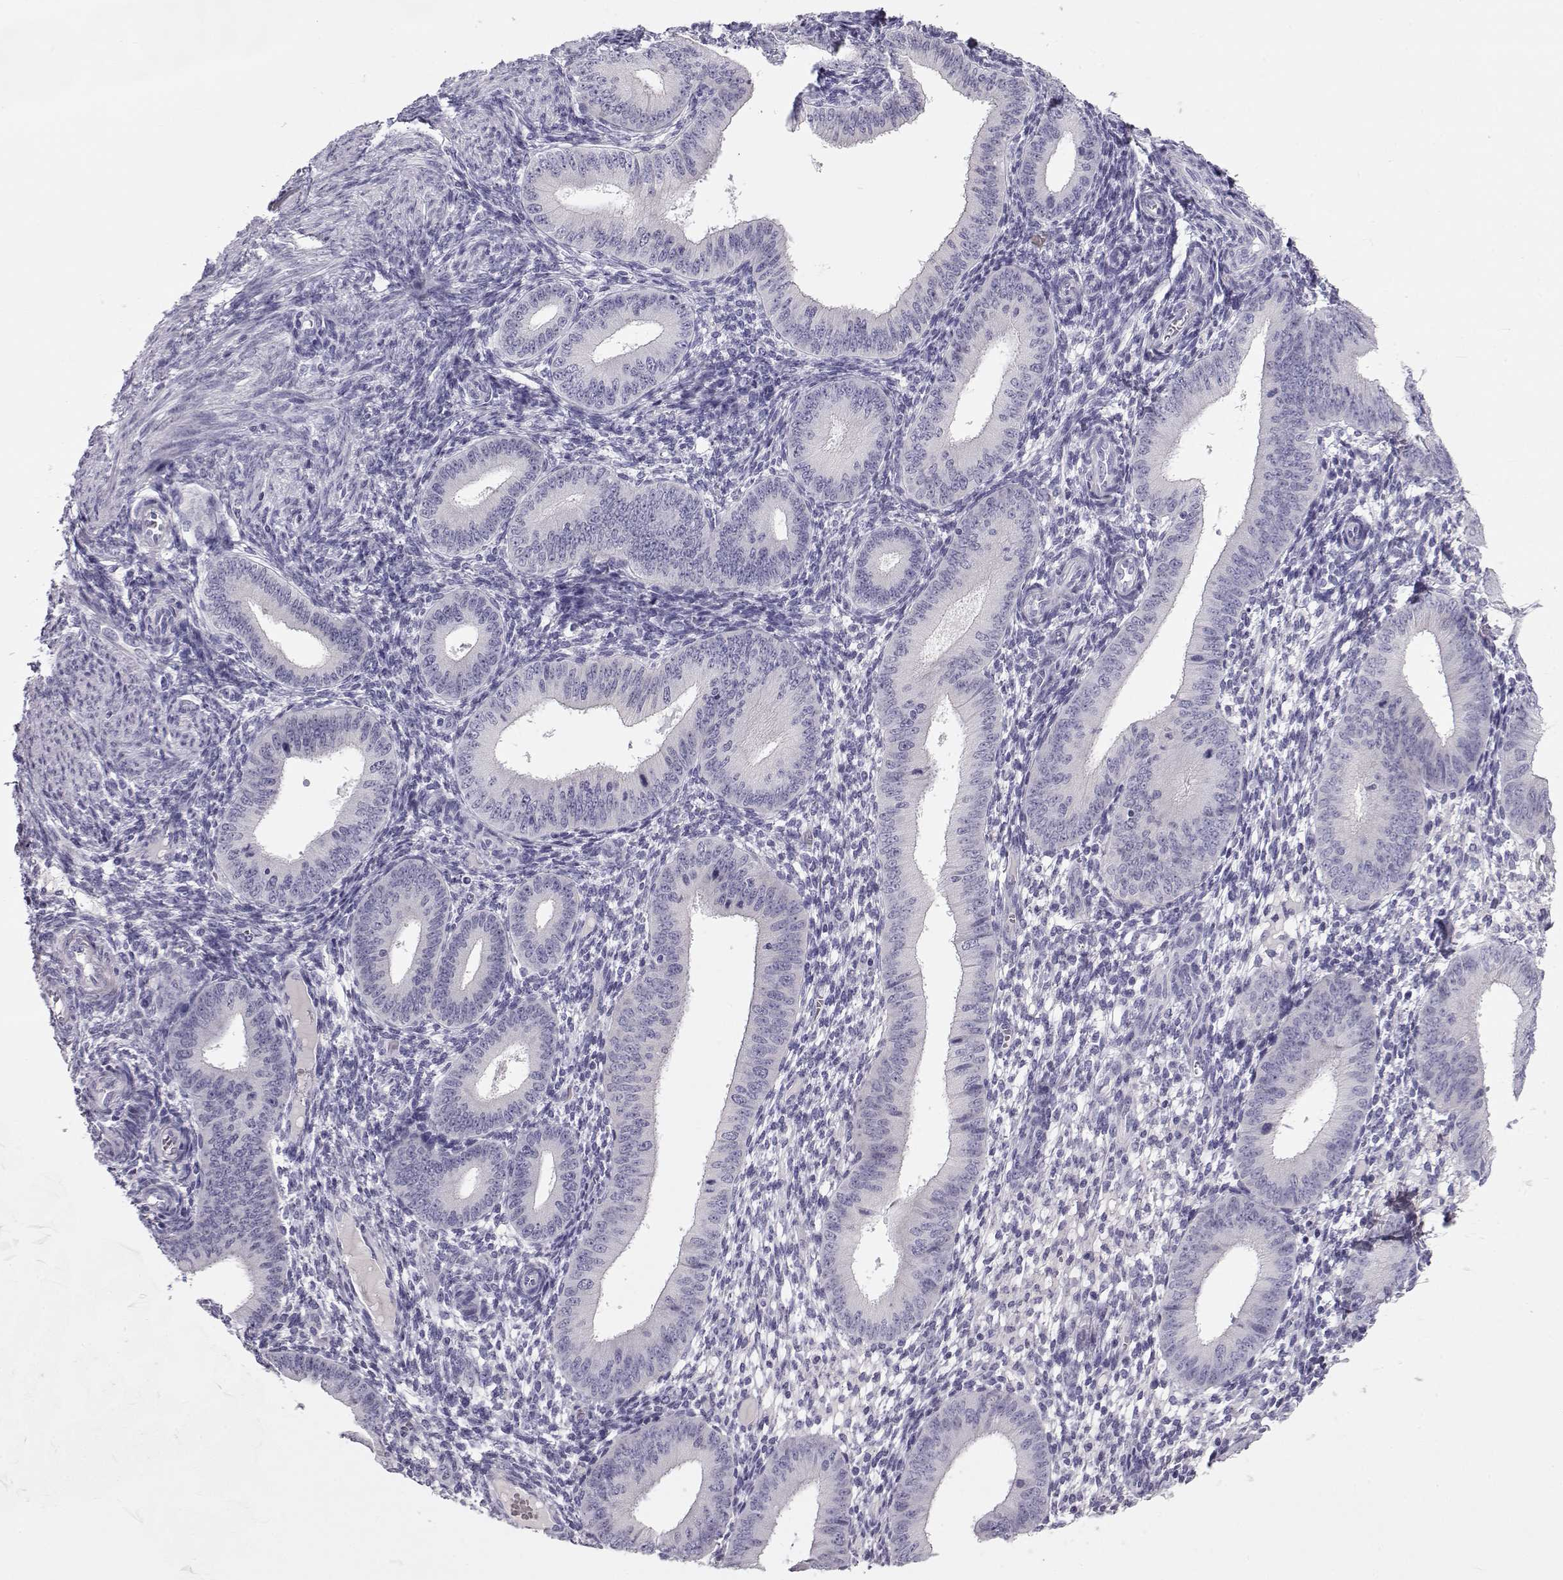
{"staining": {"intensity": "negative", "quantity": "none", "location": "none"}, "tissue": "endometrium", "cell_type": "Cells in endometrial stroma", "image_type": "normal", "snomed": [{"axis": "morphology", "description": "Normal tissue, NOS"}, {"axis": "topography", "description": "Endometrium"}], "caption": "Benign endometrium was stained to show a protein in brown. There is no significant staining in cells in endometrial stroma. The staining was performed using DAB (3,3'-diaminobenzidine) to visualize the protein expression in brown, while the nuclei were stained in blue with hematoxylin (Magnification: 20x).", "gene": "GPR26", "patient": {"sex": "female", "age": 39}}